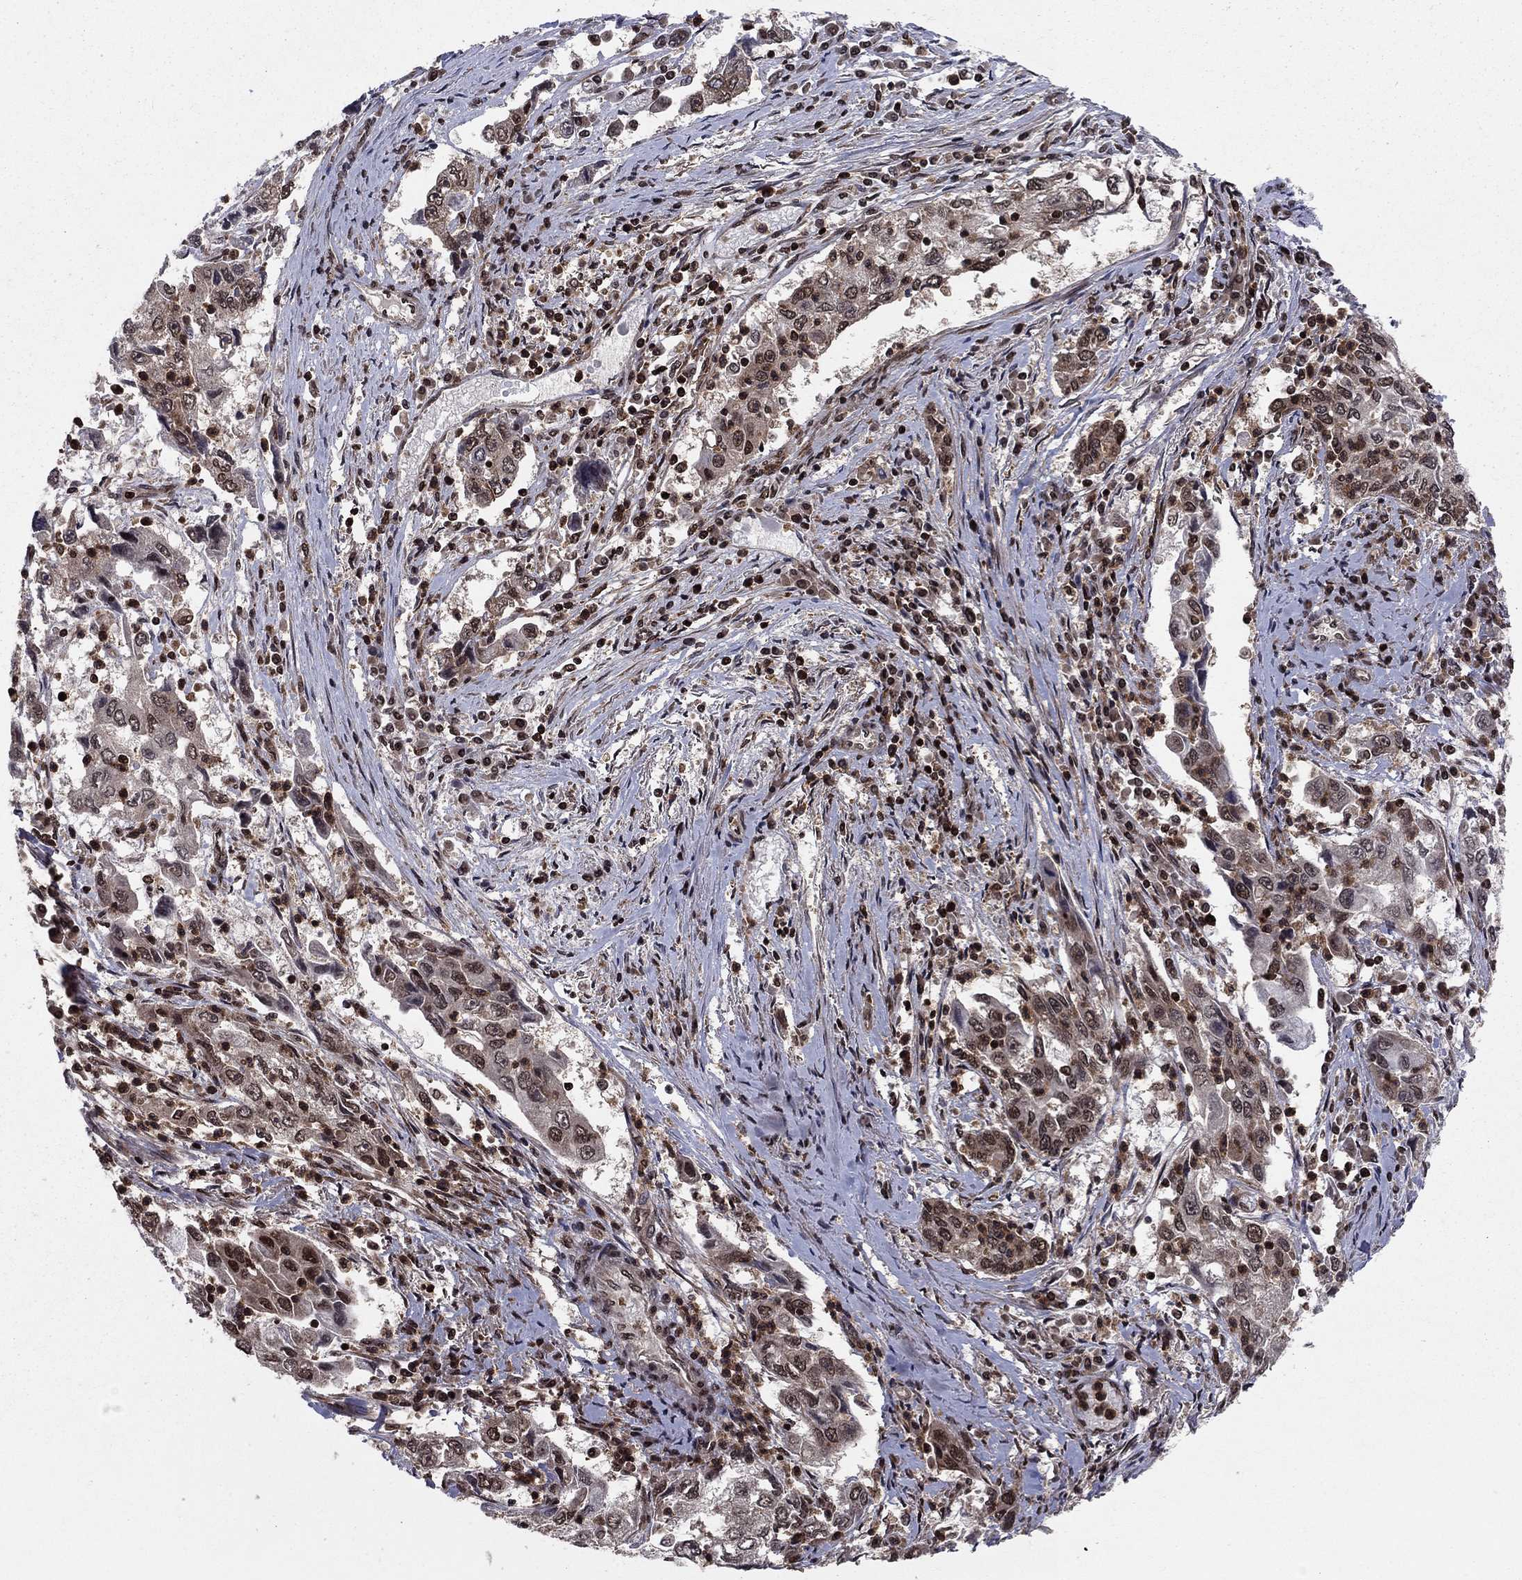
{"staining": {"intensity": "moderate", "quantity": "<25%", "location": "cytoplasmic/membranous,nuclear"}, "tissue": "cervical cancer", "cell_type": "Tumor cells", "image_type": "cancer", "snomed": [{"axis": "morphology", "description": "Squamous cell carcinoma, NOS"}, {"axis": "topography", "description": "Cervix"}], "caption": "Human cervical cancer (squamous cell carcinoma) stained with a protein marker exhibits moderate staining in tumor cells.", "gene": "SSX2IP", "patient": {"sex": "female", "age": 36}}